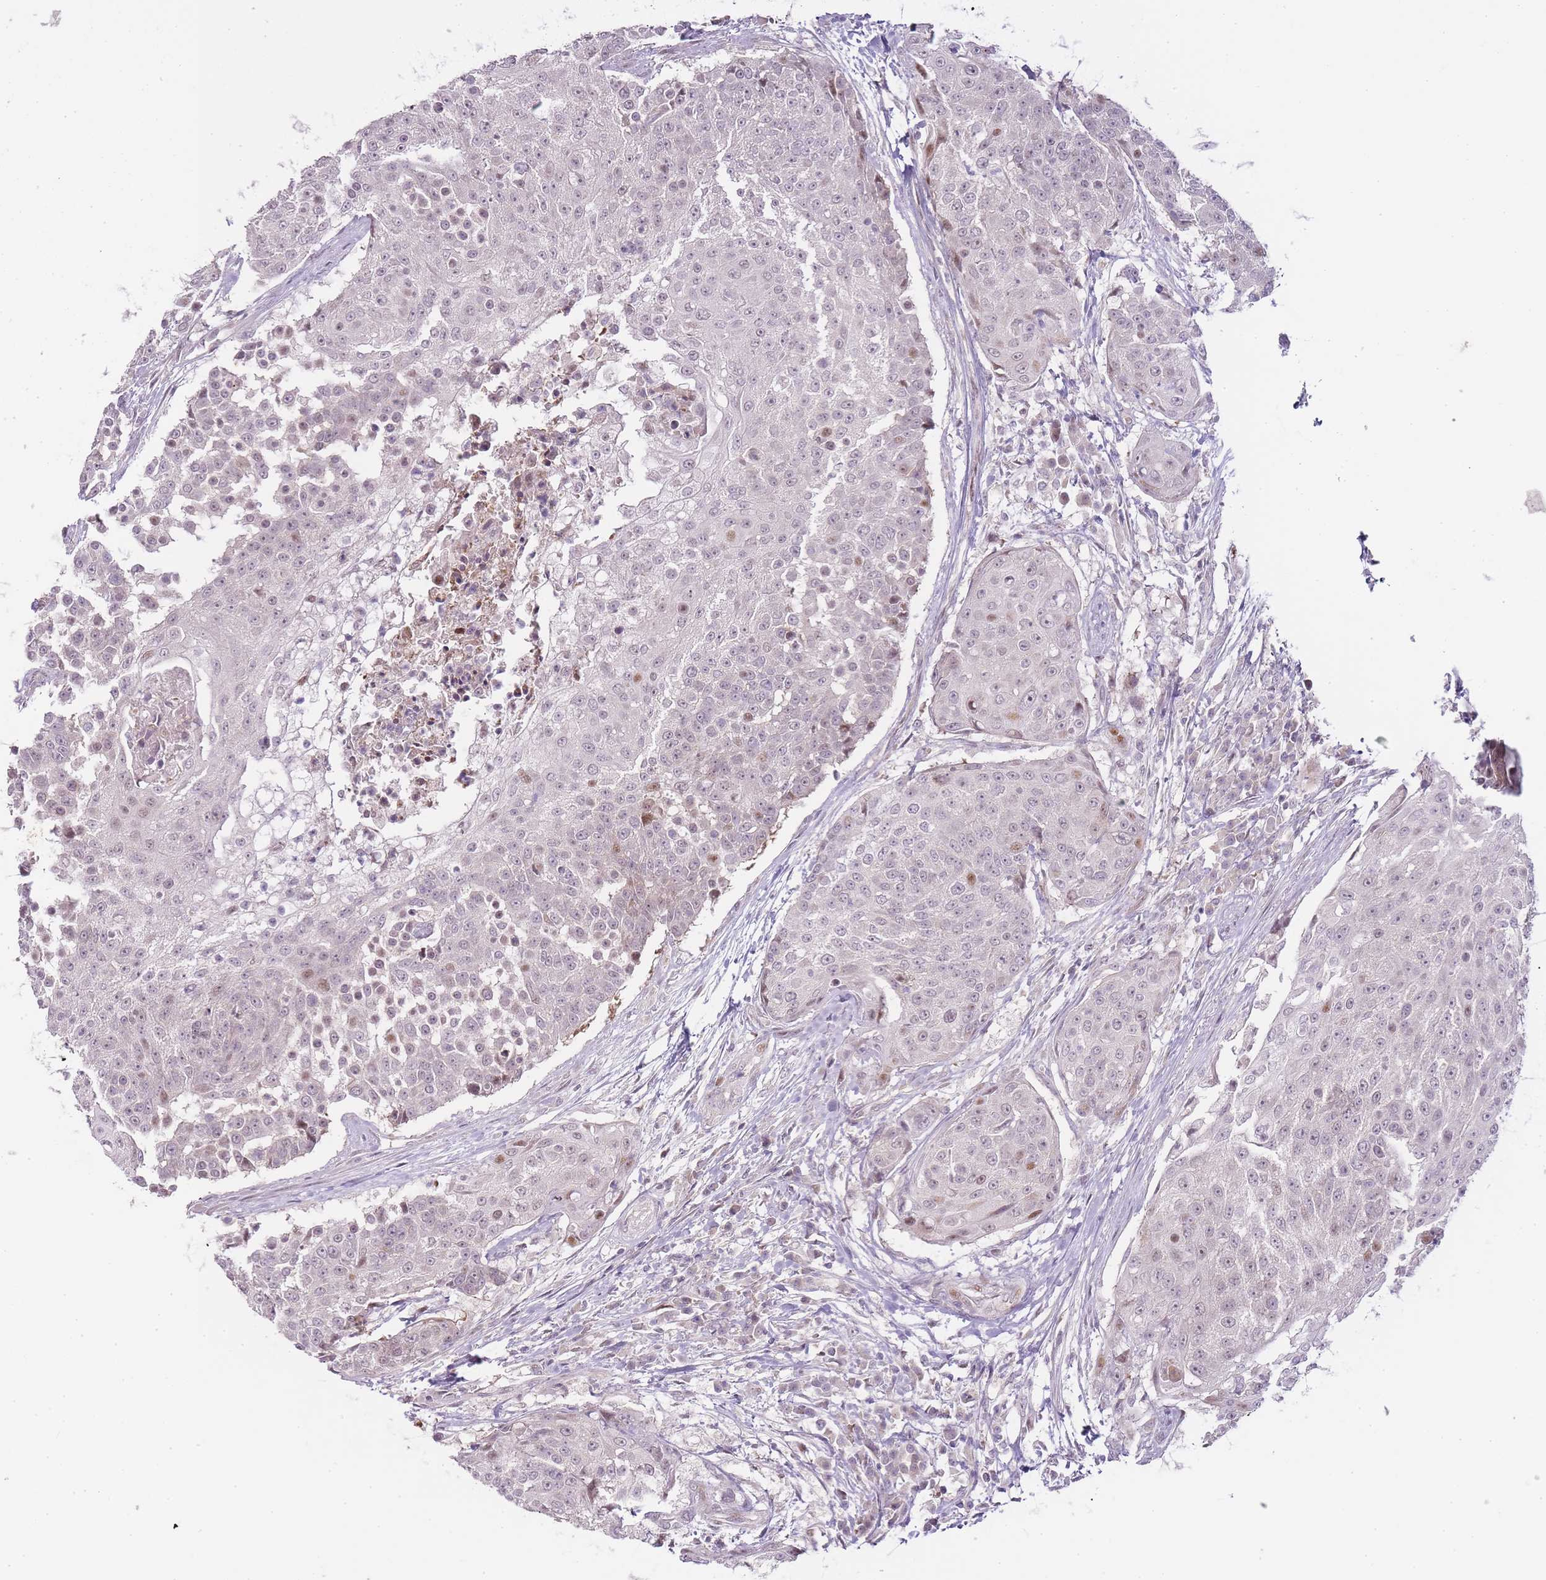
{"staining": {"intensity": "moderate", "quantity": "<25%", "location": "nuclear"}, "tissue": "urothelial cancer", "cell_type": "Tumor cells", "image_type": "cancer", "snomed": [{"axis": "morphology", "description": "Urothelial carcinoma, High grade"}, {"axis": "topography", "description": "Urinary bladder"}], "caption": "A low amount of moderate nuclear expression is seen in about <25% of tumor cells in urothelial carcinoma (high-grade) tissue. The protein is shown in brown color, while the nuclei are stained blue.", "gene": "OGG1", "patient": {"sex": "female", "age": 63}}